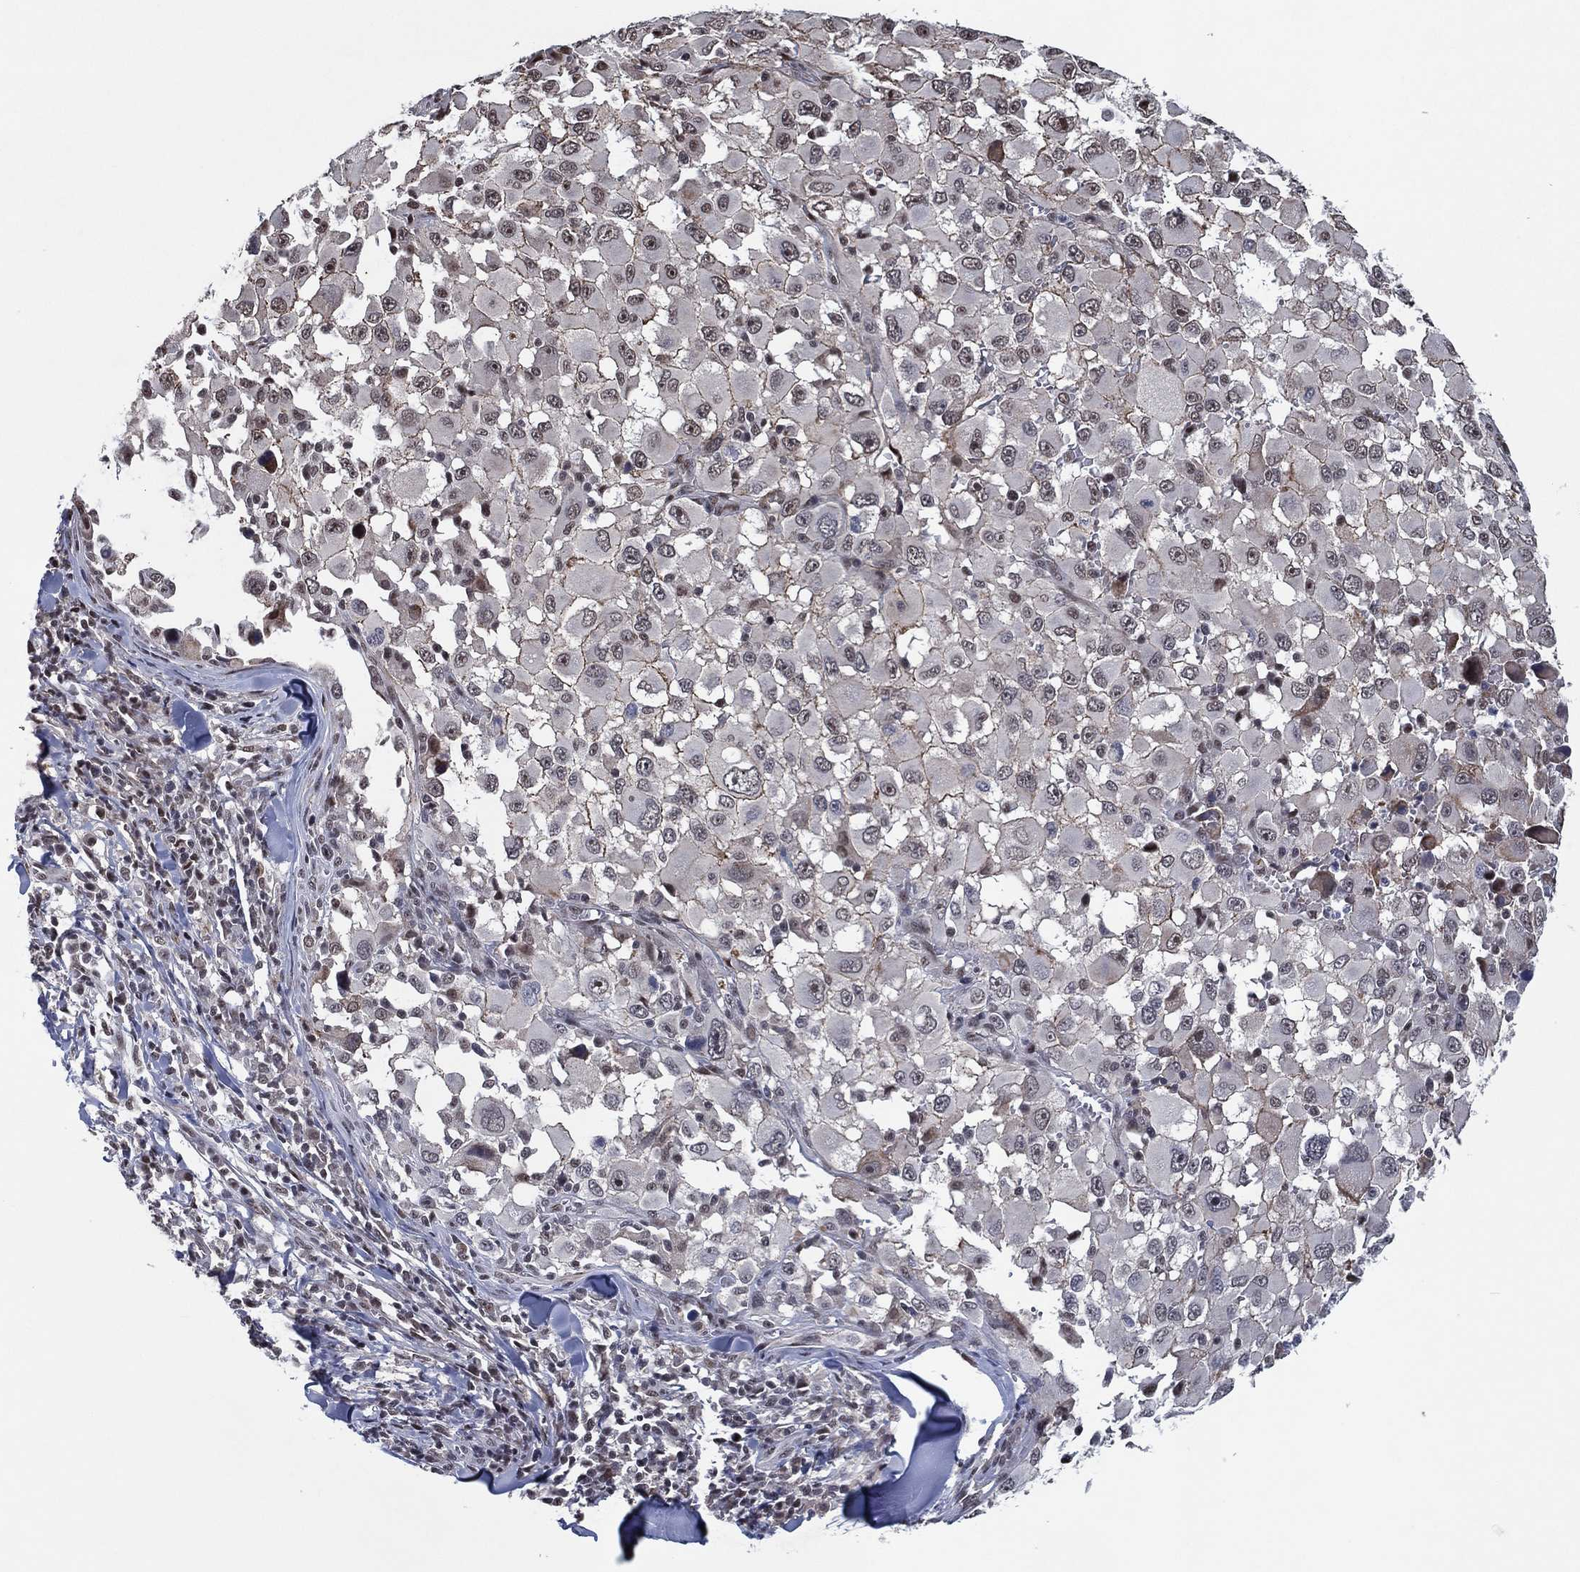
{"staining": {"intensity": "negative", "quantity": "none", "location": "none"}, "tissue": "melanoma", "cell_type": "Tumor cells", "image_type": "cancer", "snomed": [{"axis": "morphology", "description": "Malignant melanoma, Metastatic site"}, {"axis": "topography", "description": "Lymph node"}], "caption": "Image shows no protein expression in tumor cells of melanoma tissue.", "gene": "ZBTB42", "patient": {"sex": "male", "age": 50}}